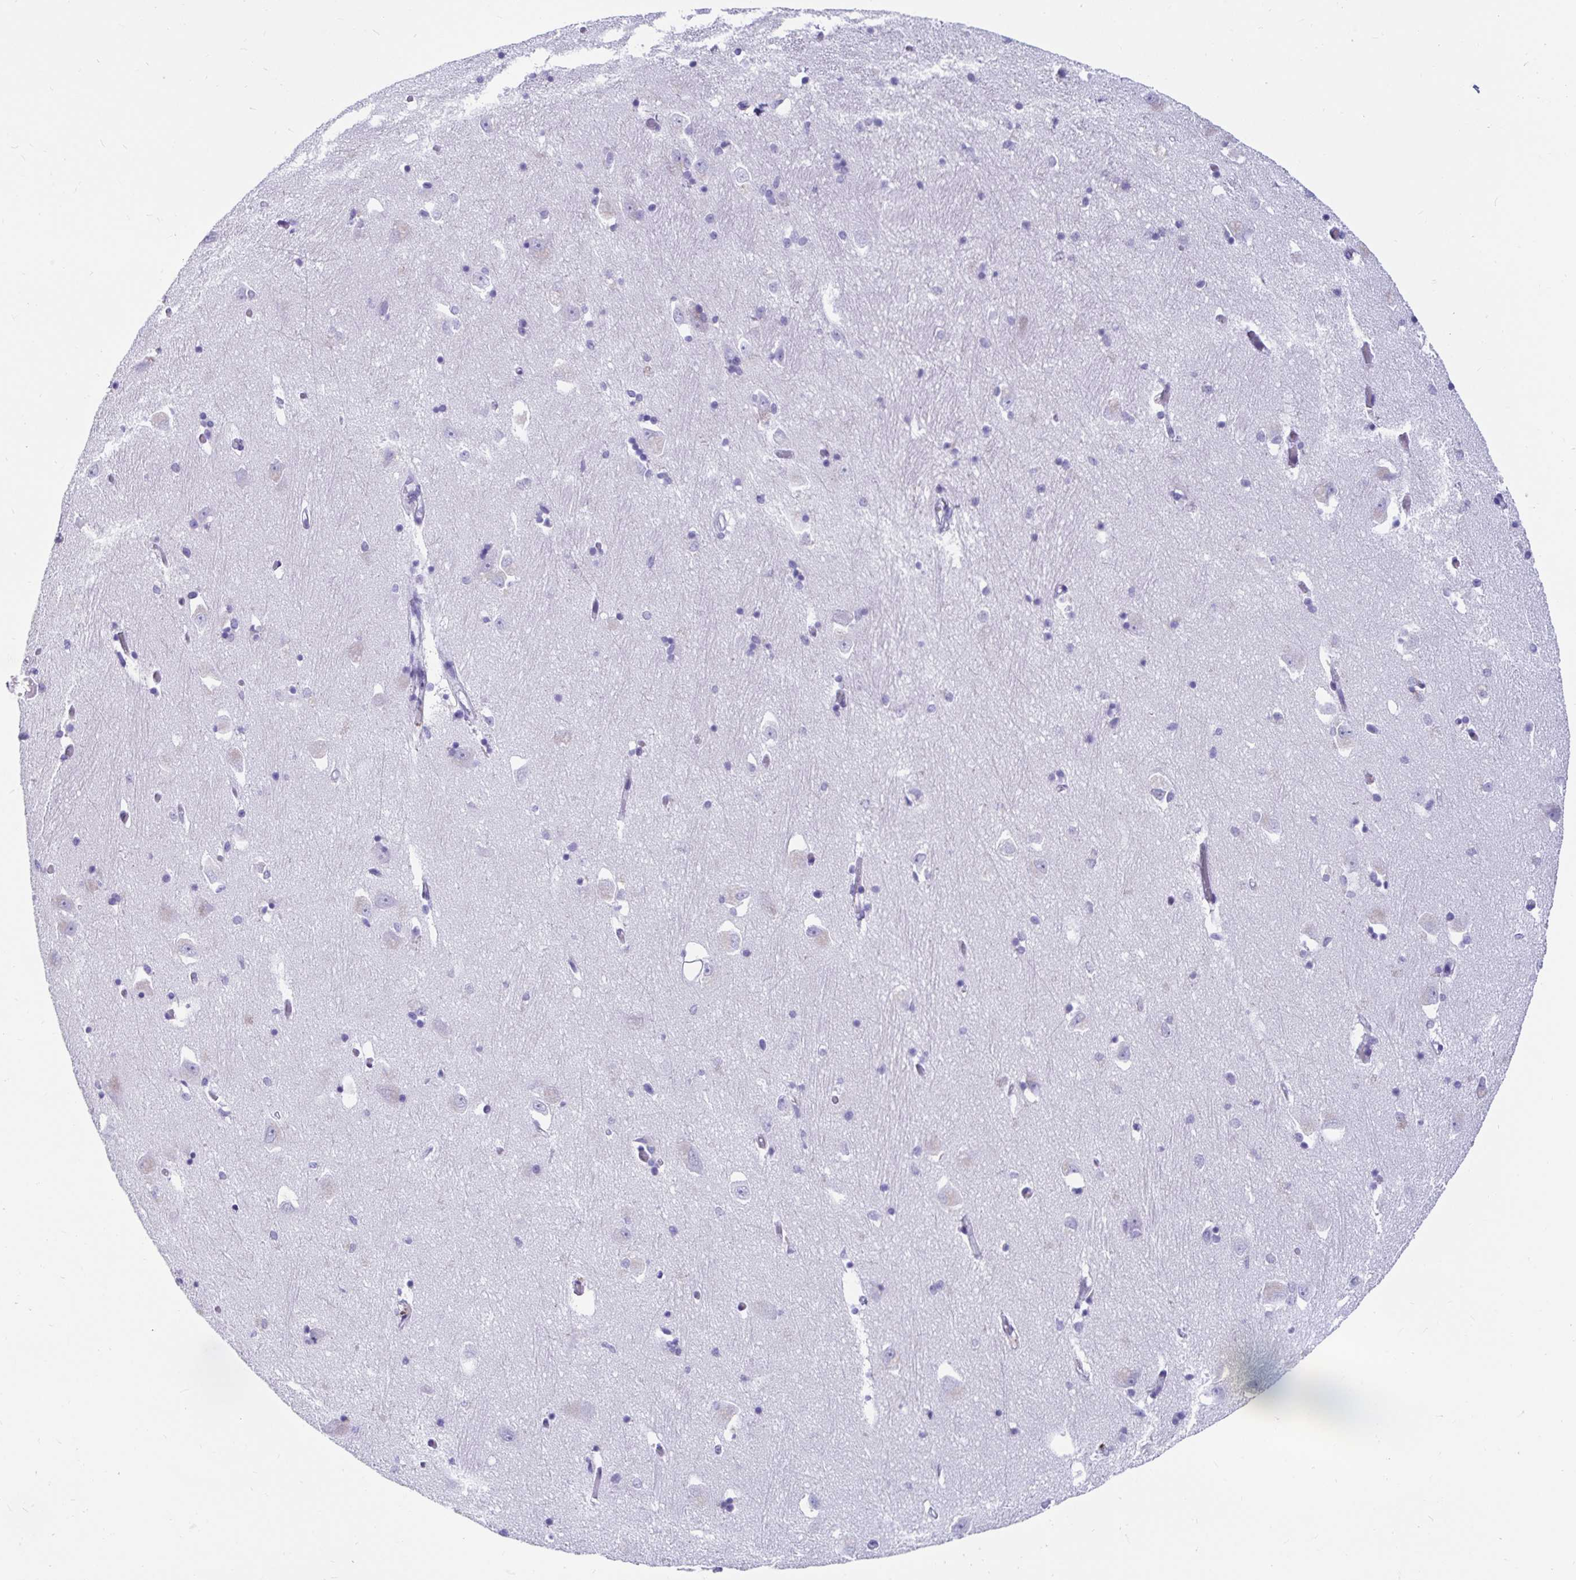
{"staining": {"intensity": "negative", "quantity": "none", "location": "none"}, "tissue": "caudate", "cell_type": "Glial cells", "image_type": "normal", "snomed": [{"axis": "morphology", "description": "Normal tissue, NOS"}, {"axis": "topography", "description": "Lateral ventricle wall"}, {"axis": "topography", "description": "Hippocampus"}], "caption": "An immunohistochemistry (IHC) micrograph of benign caudate is shown. There is no staining in glial cells of caudate. (Brightfield microscopy of DAB immunohistochemistry at high magnification).", "gene": "ZPBP2", "patient": {"sex": "female", "age": 63}}